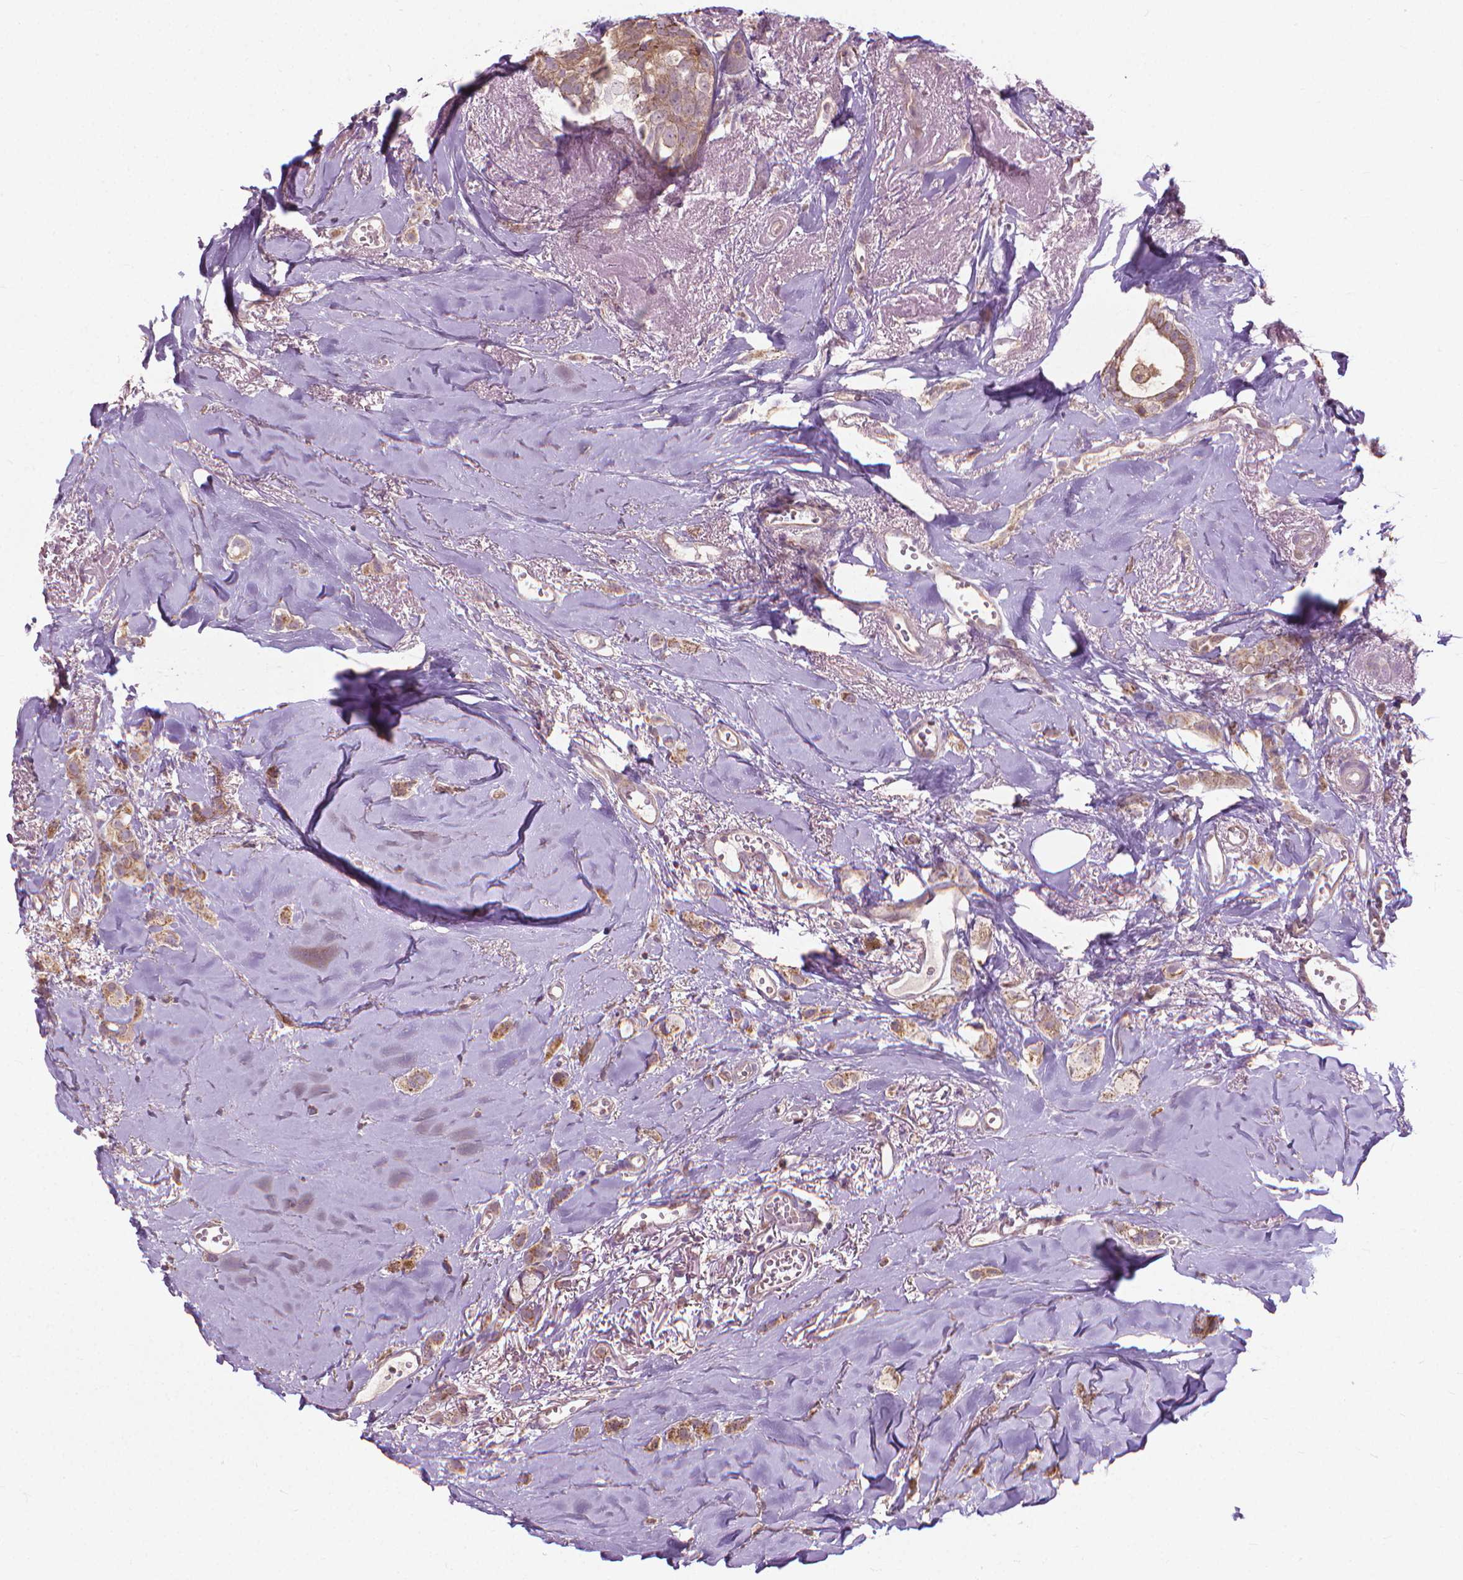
{"staining": {"intensity": "moderate", "quantity": ">75%", "location": "cytoplasmic/membranous"}, "tissue": "breast cancer", "cell_type": "Tumor cells", "image_type": "cancer", "snomed": [{"axis": "morphology", "description": "Duct carcinoma"}, {"axis": "topography", "description": "Breast"}], "caption": "Human infiltrating ductal carcinoma (breast) stained with a protein marker shows moderate staining in tumor cells.", "gene": "NUDT1", "patient": {"sex": "female", "age": 85}}